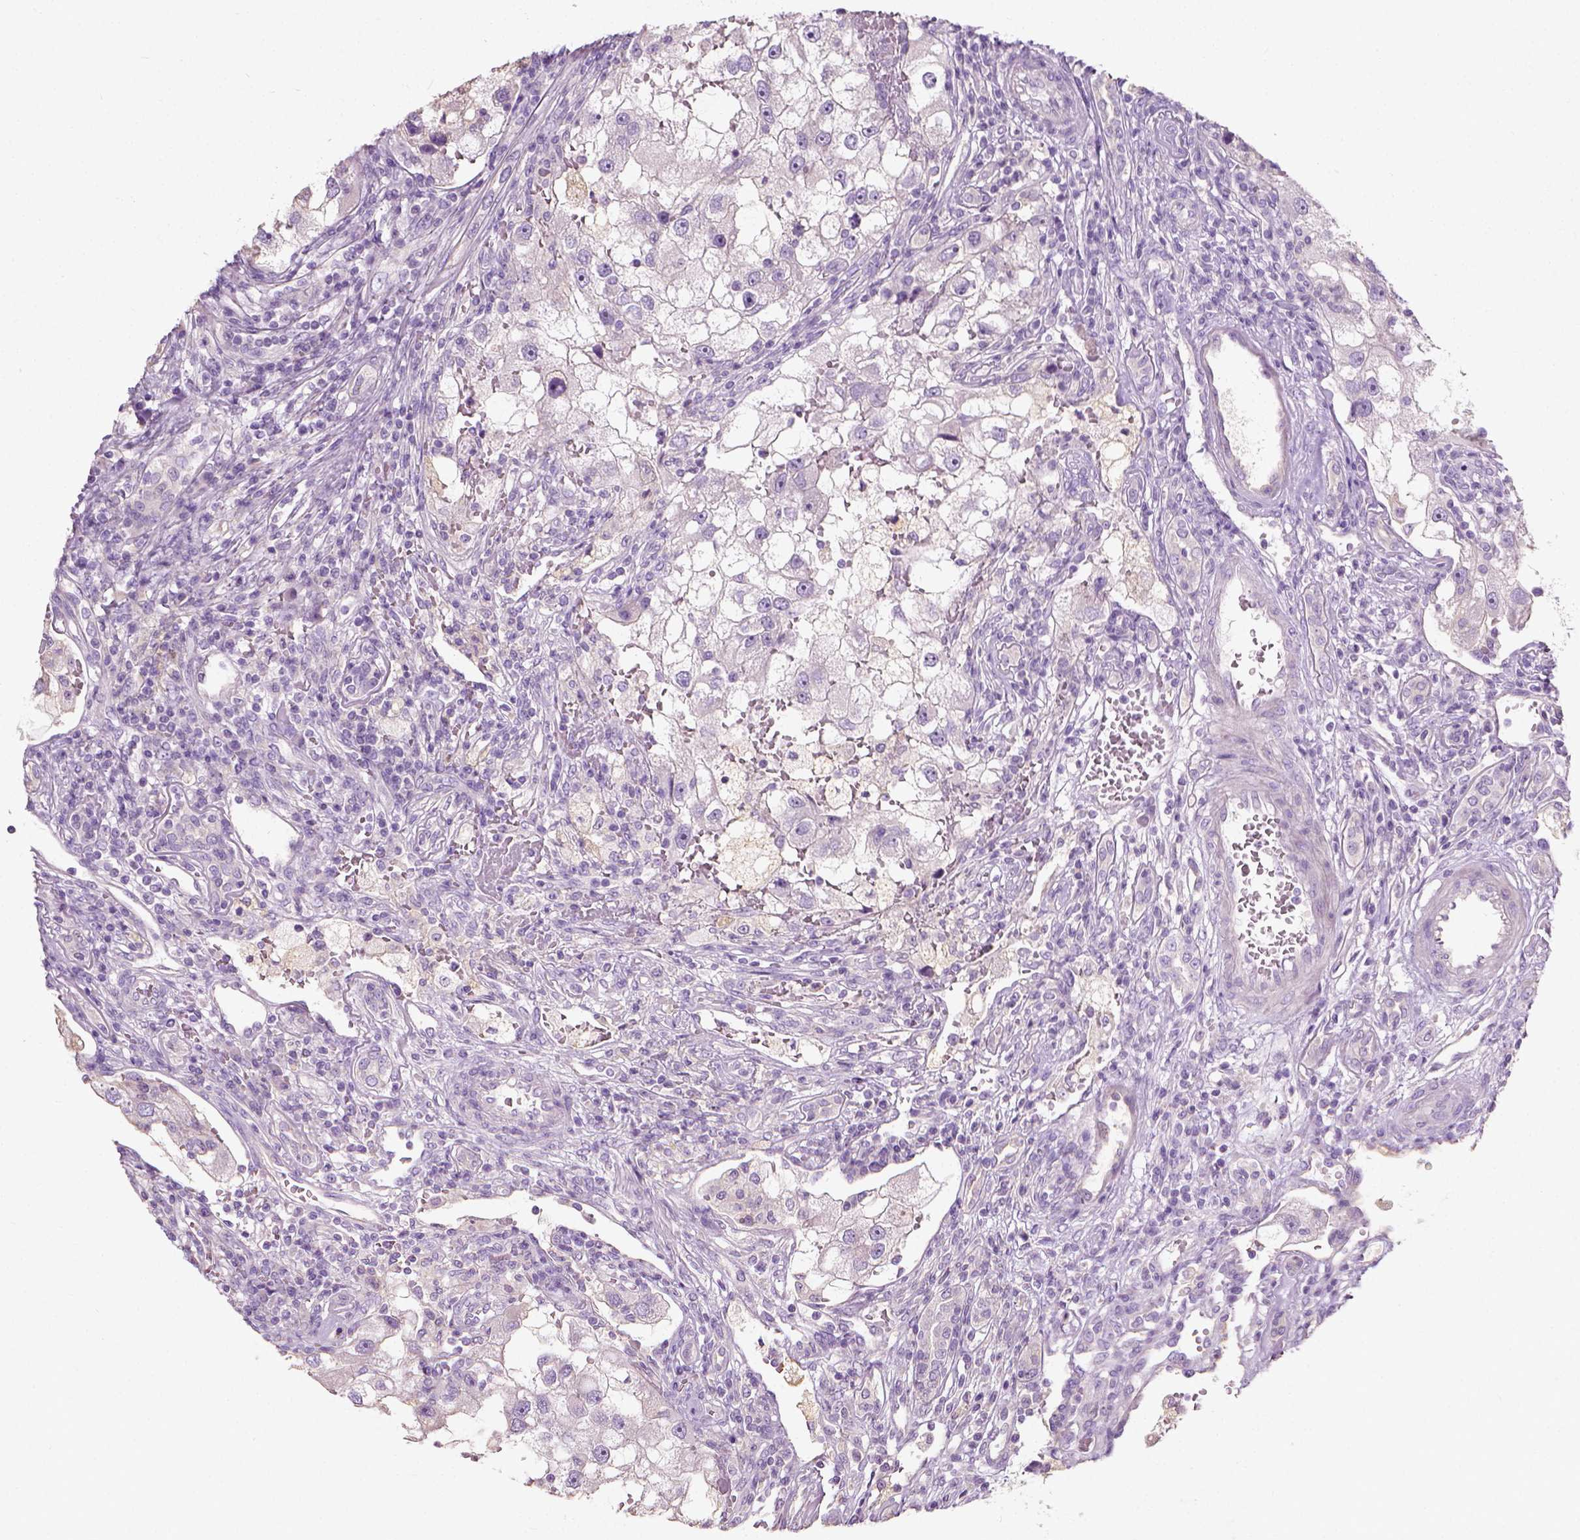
{"staining": {"intensity": "negative", "quantity": "none", "location": "none"}, "tissue": "renal cancer", "cell_type": "Tumor cells", "image_type": "cancer", "snomed": [{"axis": "morphology", "description": "Adenocarcinoma, NOS"}, {"axis": "topography", "description": "Kidney"}], "caption": "A high-resolution image shows immunohistochemistry staining of adenocarcinoma (renal), which reveals no significant staining in tumor cells. (DAB (3,3'-diaminobenzidine) immunohistochemistry (IHC) with hematoxylin counter stain).", "gene": "DHCR24", "patient": {"sex": "male", "age": 63}}